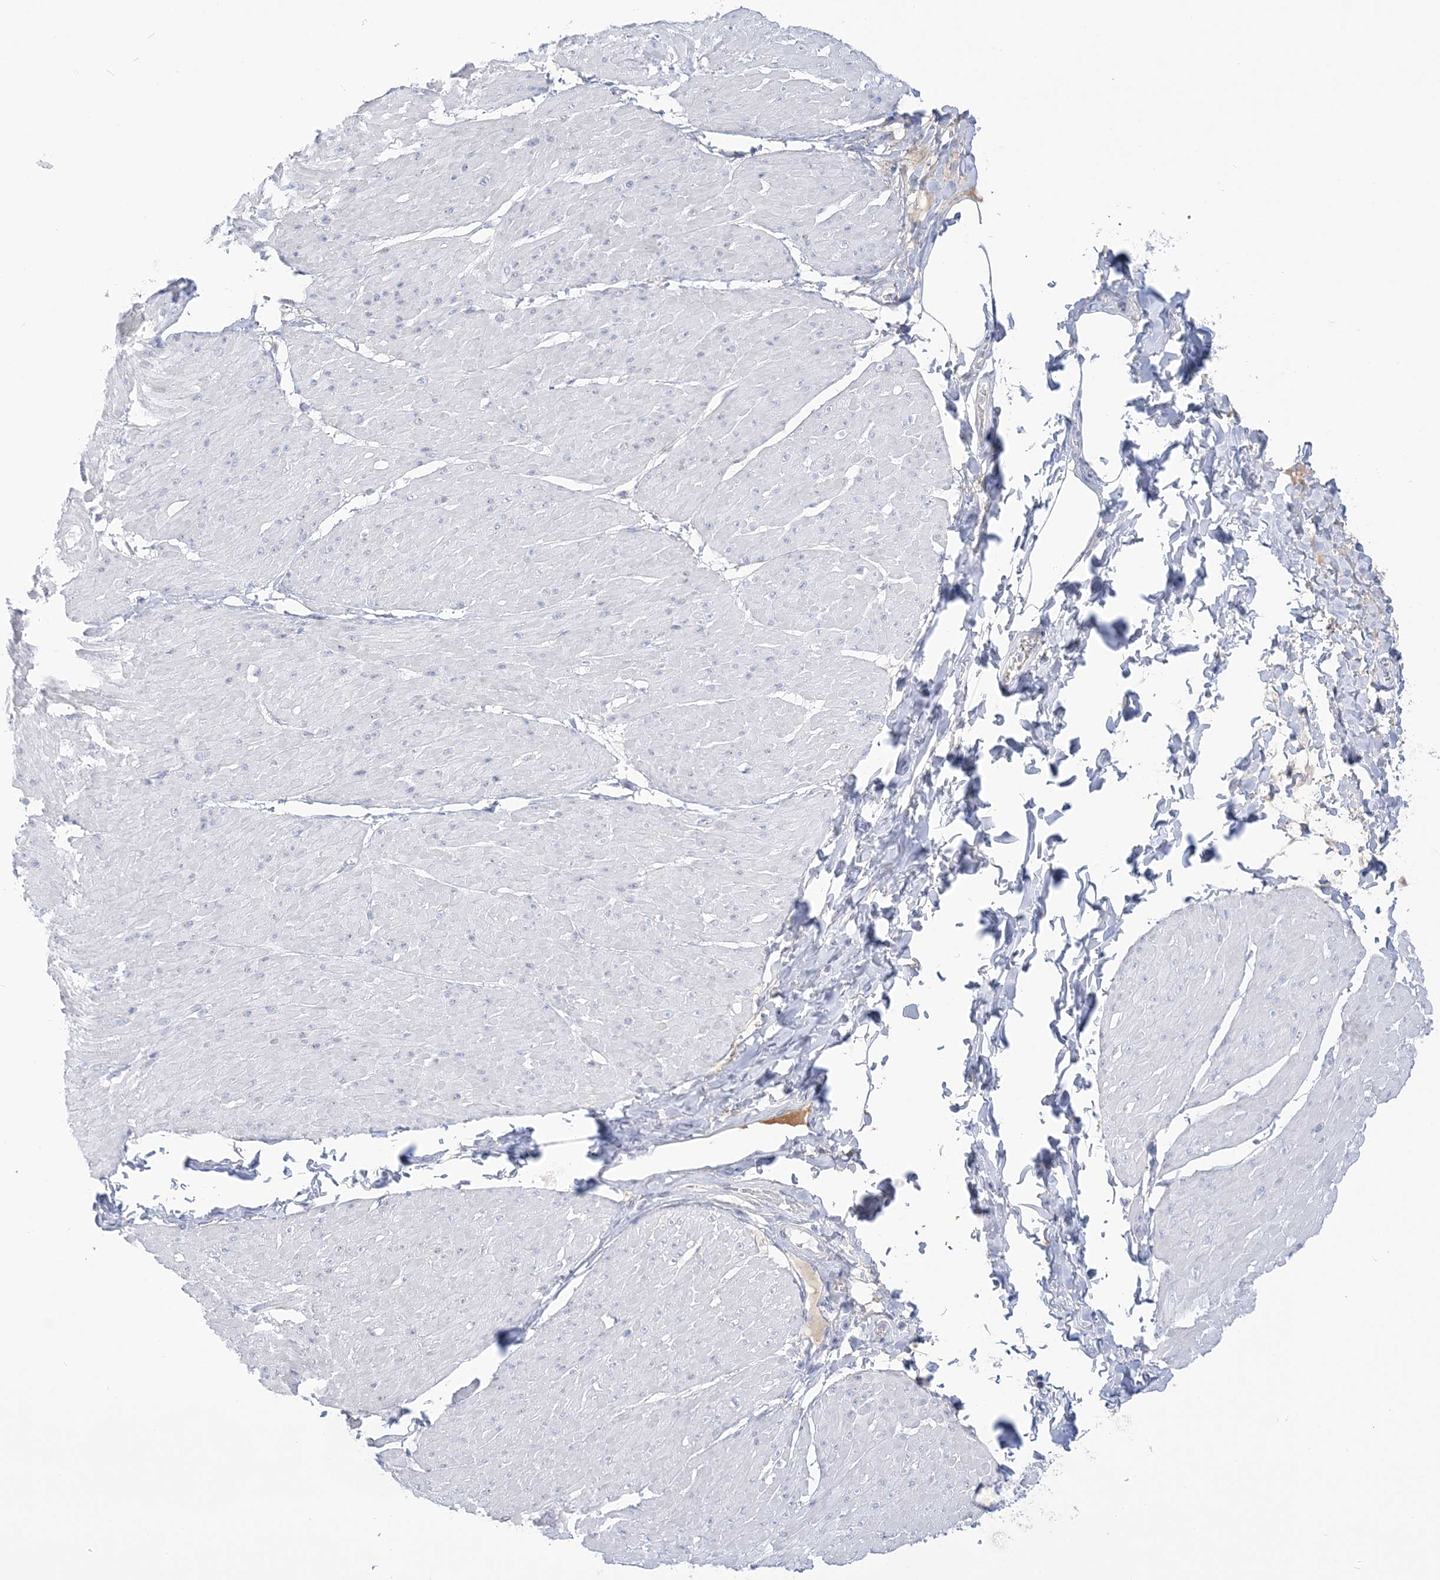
{"staining": {"intensity": "negative", "quantity": "none", "location": "none"}, "tissue": "smooth muscle", "cell_type": "Smooth muscle cells", "image_type": "normal", "snomed": [{"axis": "morphology", "description": "Urothelial carcinoma, High grade"}, {"axis": "topography", "description": "Urinary bladder"}], "caption": "A high-resolution histopathology image shows immunohistochemistry (IHC) staining of normal smooth muscle, which demonstrates no significant positivity in smooth muscle cells. (Brightfield microscopy of DAB (3,3'-diaminobenzidine) IHC at high magnification).", "gene": "SEMA3D", "patient": {"sex": "male", "age": 46}}